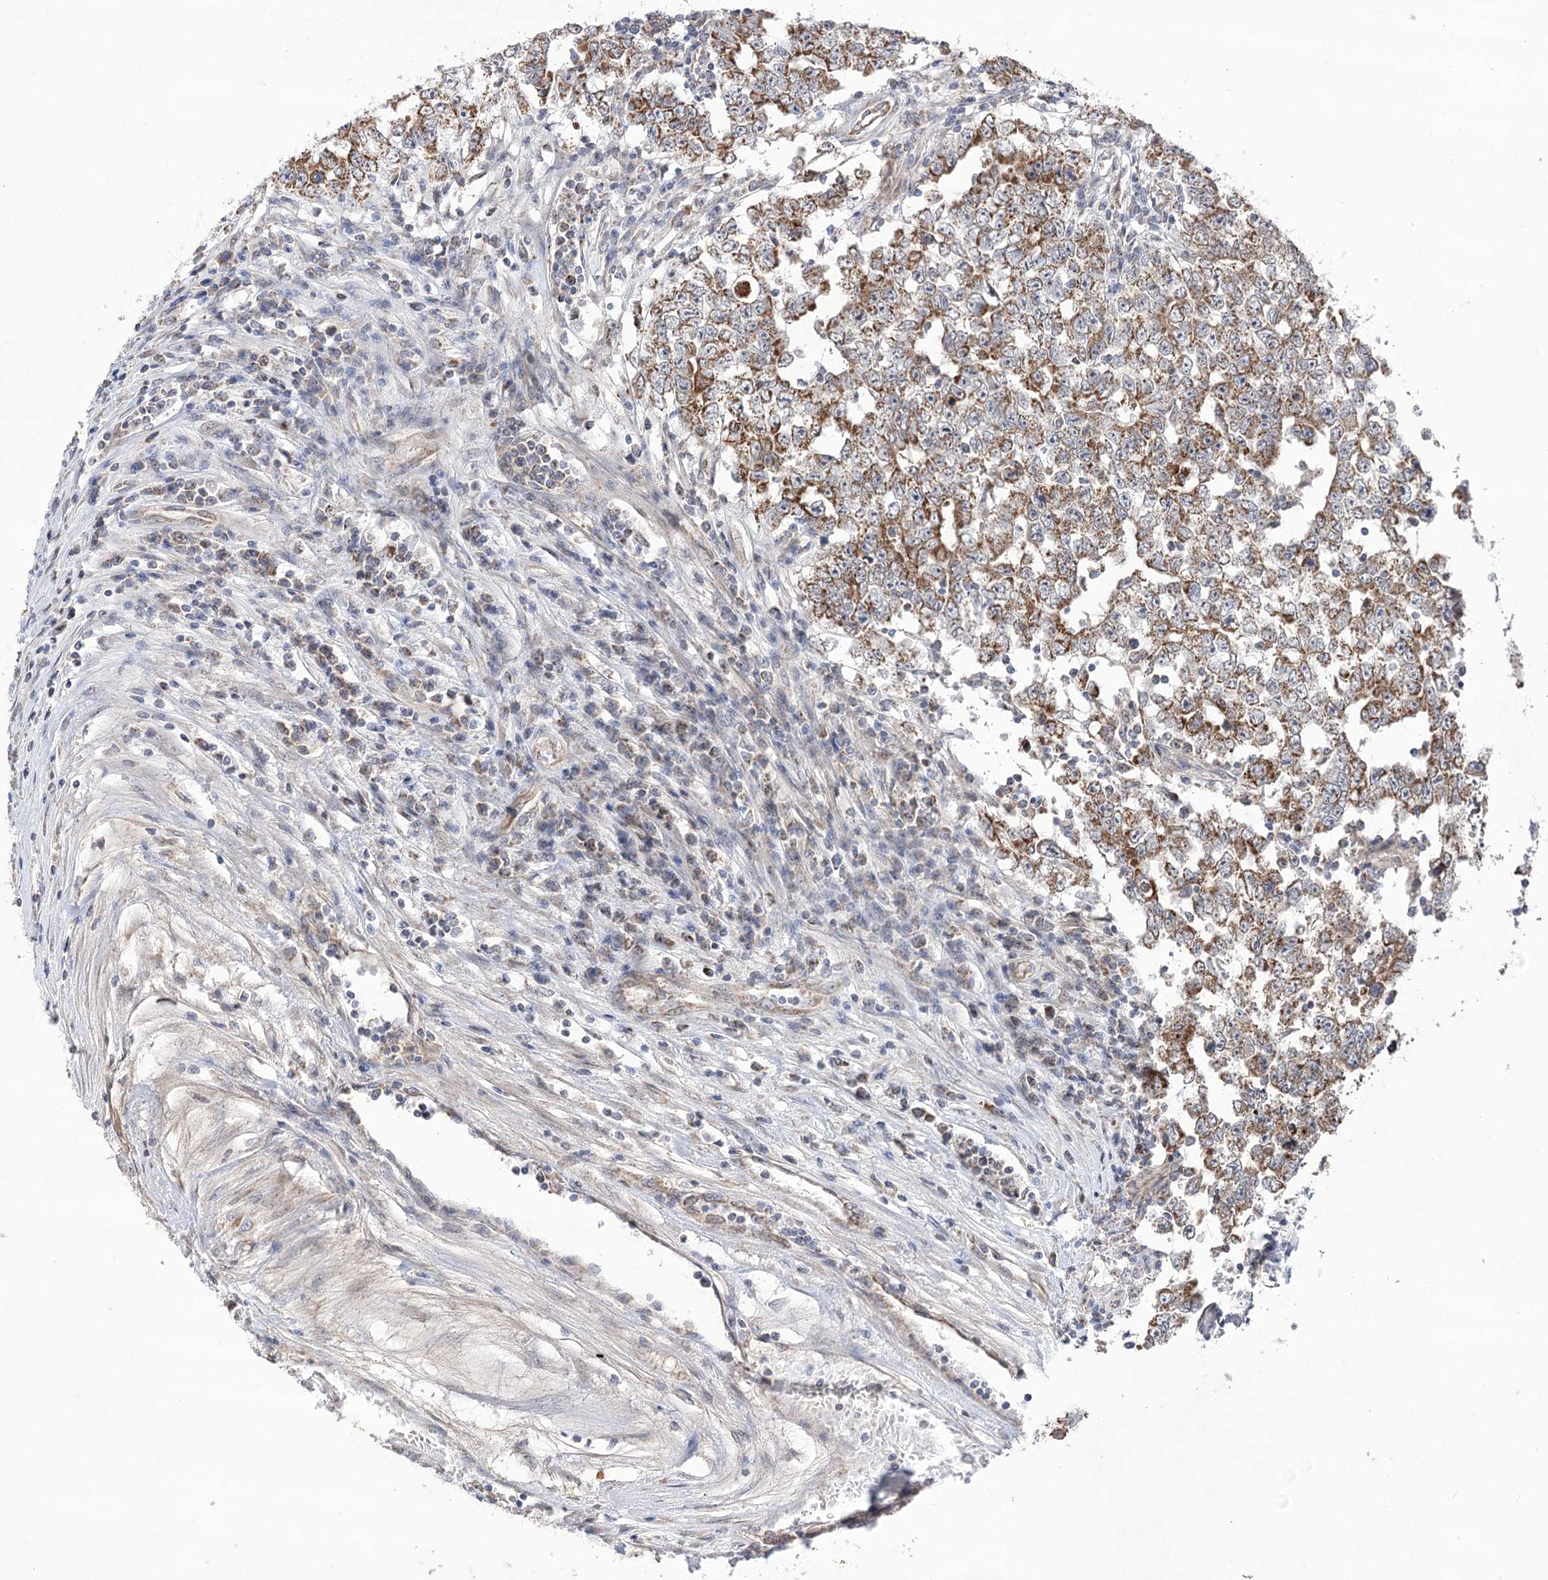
{"staining": {"intensity": "moderate", "quantity": ">75%", "location": "cytoplasmic/membranous"}, "tissue": "testis cancer", "cell_type": "Tumor cells", "image_type": "cancer", "snomed": [{"axis": "morphology", "description": "Carcinoma, Embryonal, NOS"}, {"axis": "topography", "description": "Testis"}], "caption": "This photomicrograph demonstrates immunohistochemistry (IHC) staining of human embryonal carcinoma (testis), with medium moderate cytoplasmic/membranous expression in approximately >75% of tumor cells.", "gene": "ECHDC3", "patient": {"sex": "male", "age": 25}}